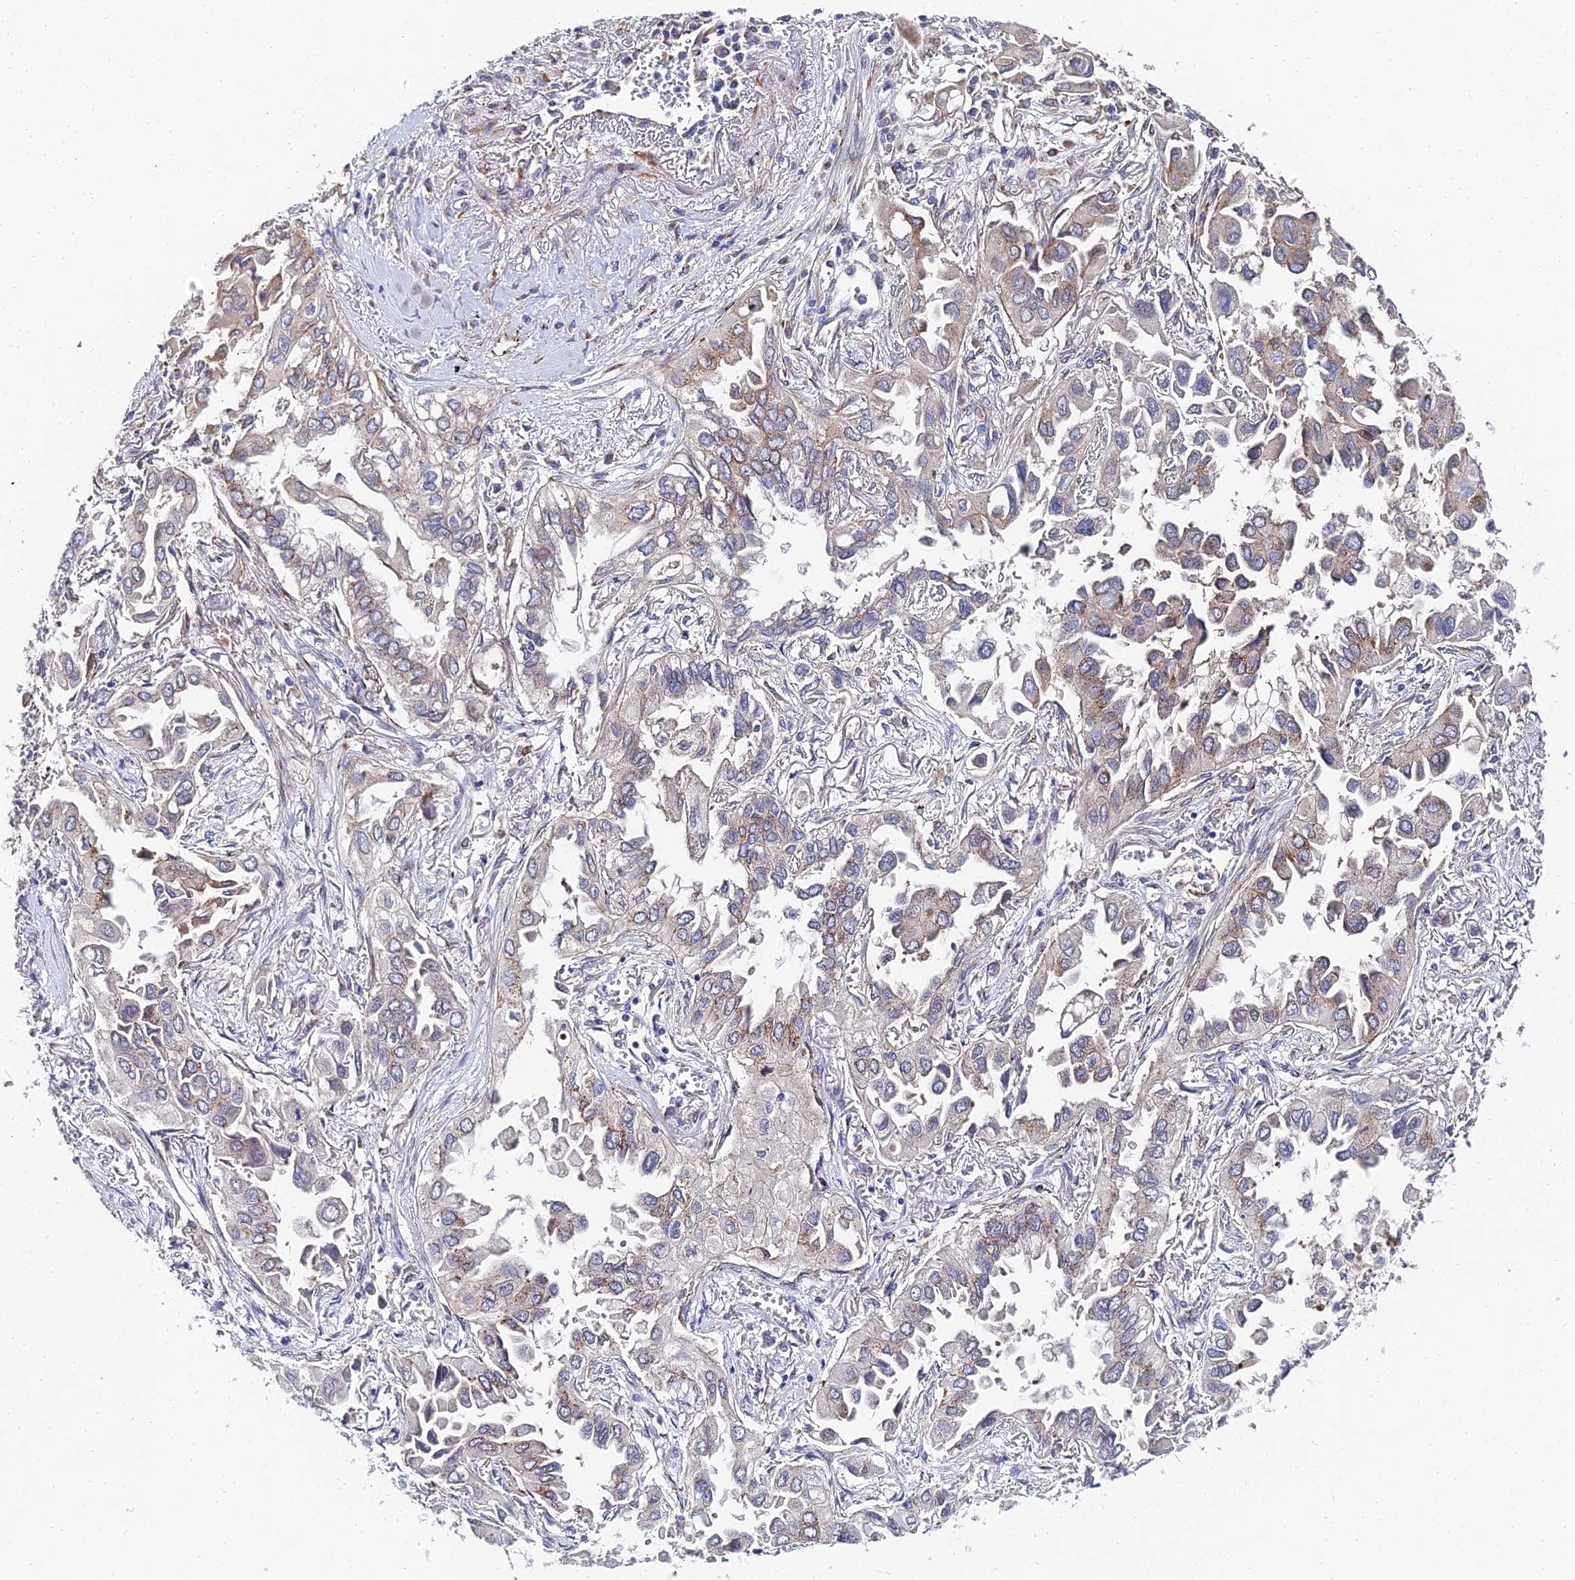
{"staining": {"intensity": "weak", "quantity": "25%-75%", "location": "cytoplasmic/membranous"}, "tissue": "lung cancer", "cell_type": "Tumor cells", "image_type": "cancer", "snomed": [{"axis": "morphology", "description": "Adenocarcinoma, NOS"}, {"axis": "topography", "description": "Lung"}], "caption": "Immunohistochemistry histopathology image of neoplastic tissue: human lung cancer (adenocarcinoma) stained using IHC demonstrates low levels of weak protein expression localized specifically in the cytoplasmic/membranous of tumor cells, appearing as a cytoplasmic/membranous brown color.", "gene": "BORCS8", "patient": {"sex": "female", "age": 76}}